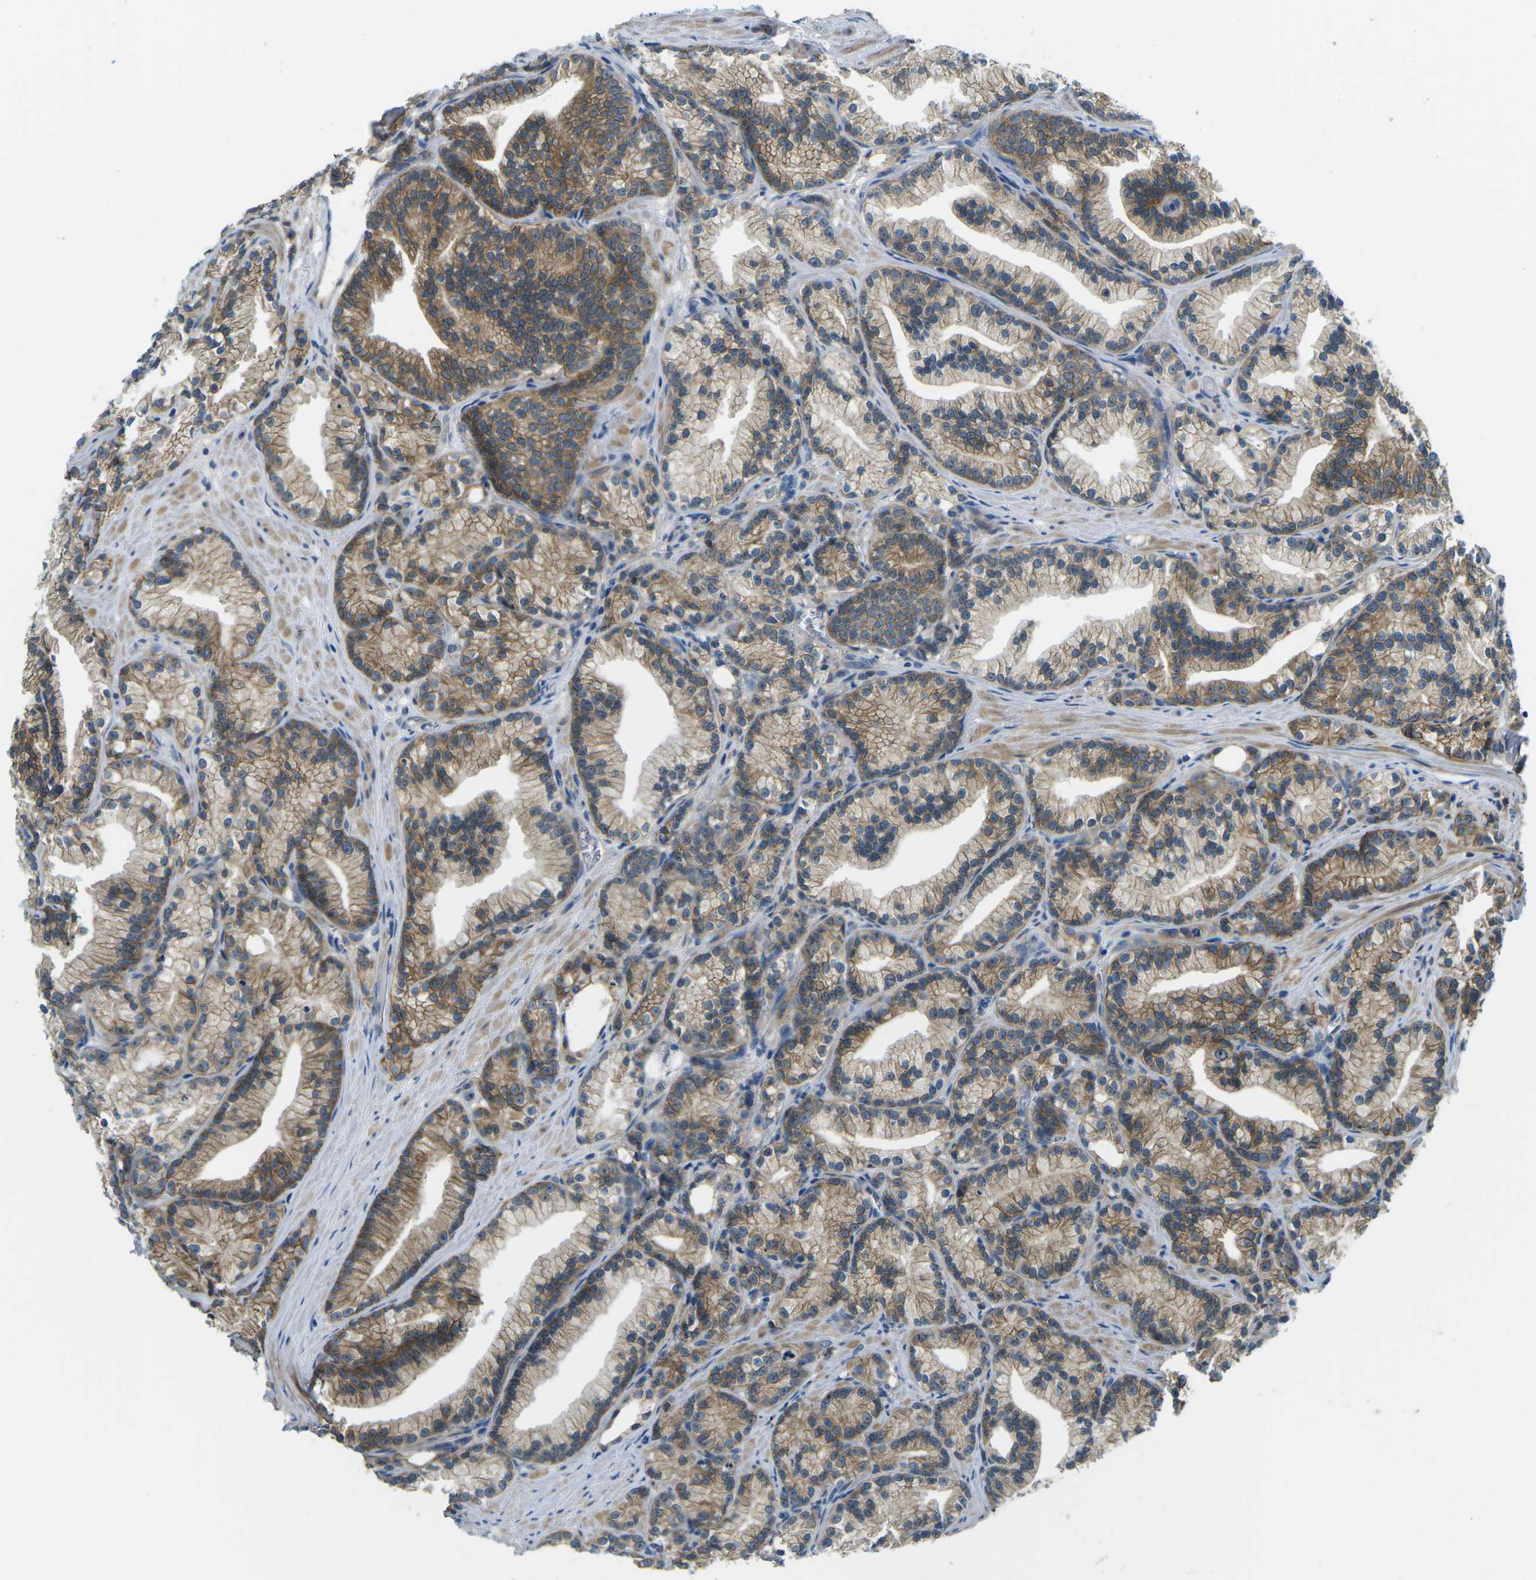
{"staining": {"intensity": "moderate", "quantity": ">75%", "location": "cytoplasmic/membranous"}, "tissue": "prostate cancer", "cell_type": "Tumor cells", "image_type": "cancer", "snomed": [{"axis": "morphology", "description": "Adenocarcinoma, Low grade"}, {"axis": "topography", "description": "Prostate"}], "caption": "This histopathology image reveals prostate low-grade adenocarcinoma stained with immunohistochemistry to label a protein in brown. The cytoplasmic/membranous of tumor cells show moderate positivity for the protein. Nuclei are counter-stained blue.", "gene": "CTNND1", "patient": {"sex": "male", "age": 89}}